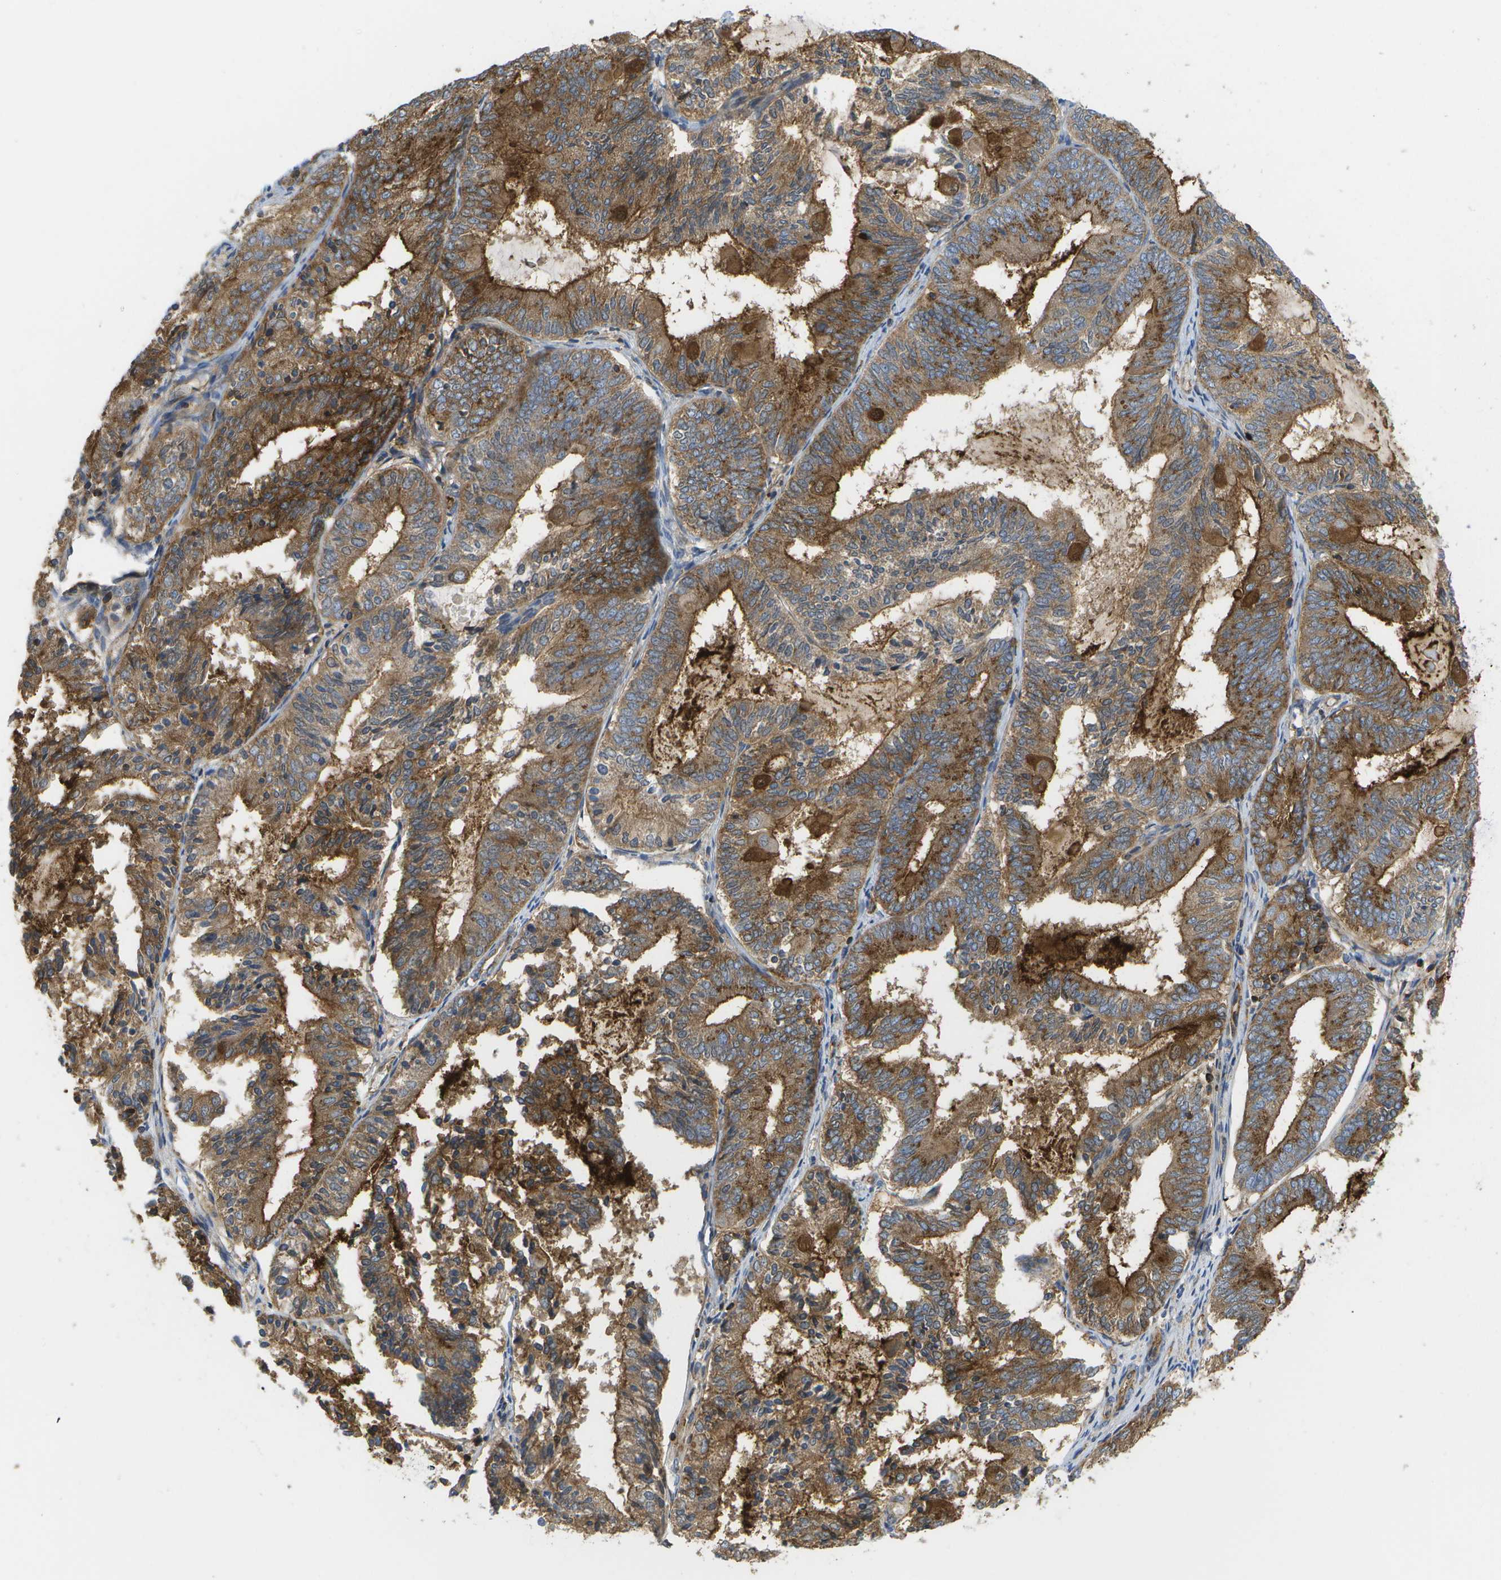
{"staining": {"intensity": "strong", "quantity": ">75%", "location": "cytoplasmic/membranous"}, "tissue": "endometrial cancer", "cell_type": "Tumor cells", "image_type": "cancer", "snomed": [{"axis": "morphology", "description": "Adenocarcinoma, NOS"}, {"axis": "topography", "description": "Endometrium"}], "caption": "Immunohistochemistry of human endometrial cancer (adenocarcinoma) demonstrates high levels of strong cytoplasmic/membranous expression in approximately >75% of tumor cells. Using DAB (brown) and hematoxylin (blue) stains, captured at high magnification using brightfield microscopy.", "gene": "BST2", "patient": {"sex": "female", "age": 81}}